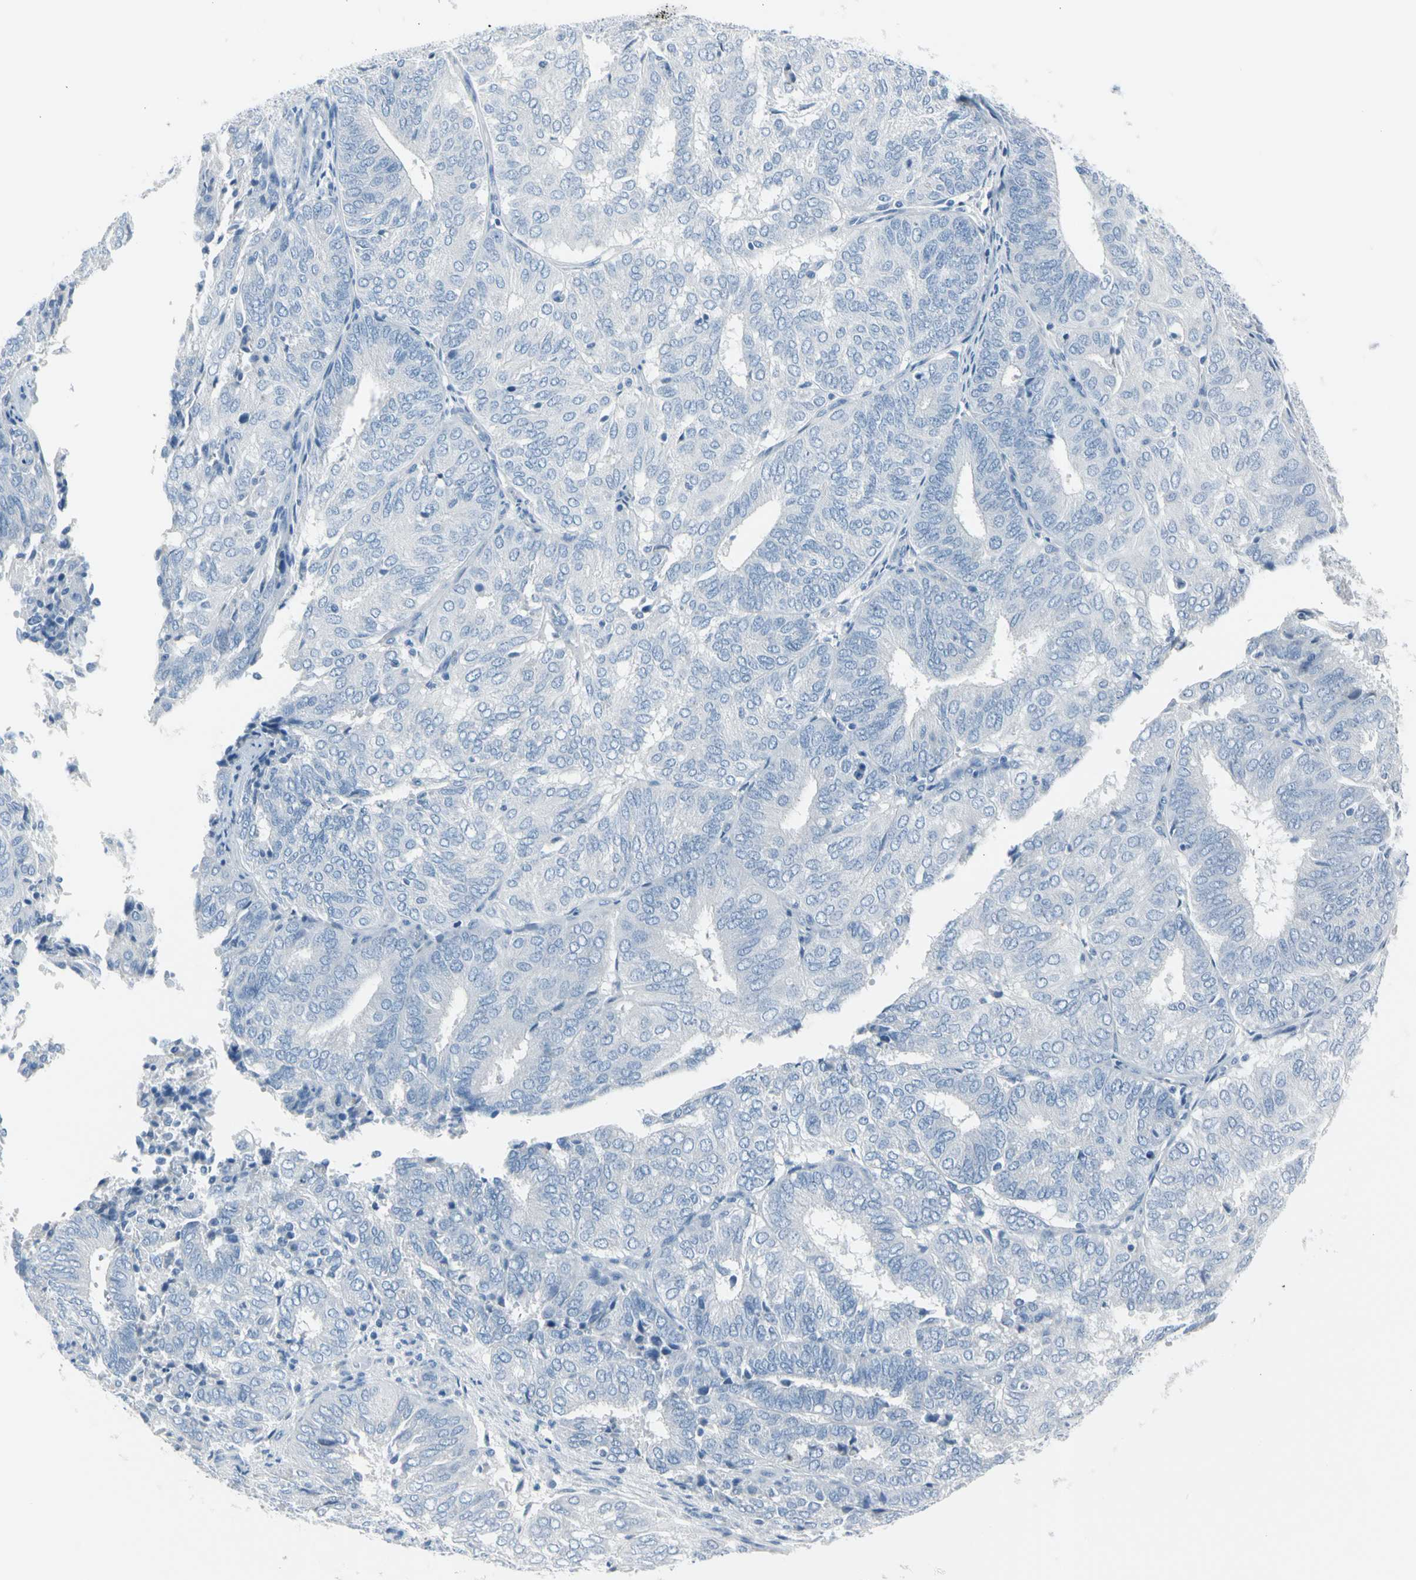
{"staining": {"intensity": "negative", "quantity": "none", "location": "none"}, "tissue": "endometrial cancer", "cell_type": "Tumor cells", "image_type": "cancer", "snomed": [{"axis": "morphology", "description": "Adenocarcinoma, NOS"}, {"axis": "topography", "description": "Uterus"}], "caption": "Histopathology image shows no protein expression in tumor cells of endometrial cancer tissue. The staining was performed using DAB to visualize the protein expression in brown, while the nuclei were stained in blue with hematoxylin (Magnification: 20x).", "gene": "TPO", "patient": {"sex": "female", "age": 60}}